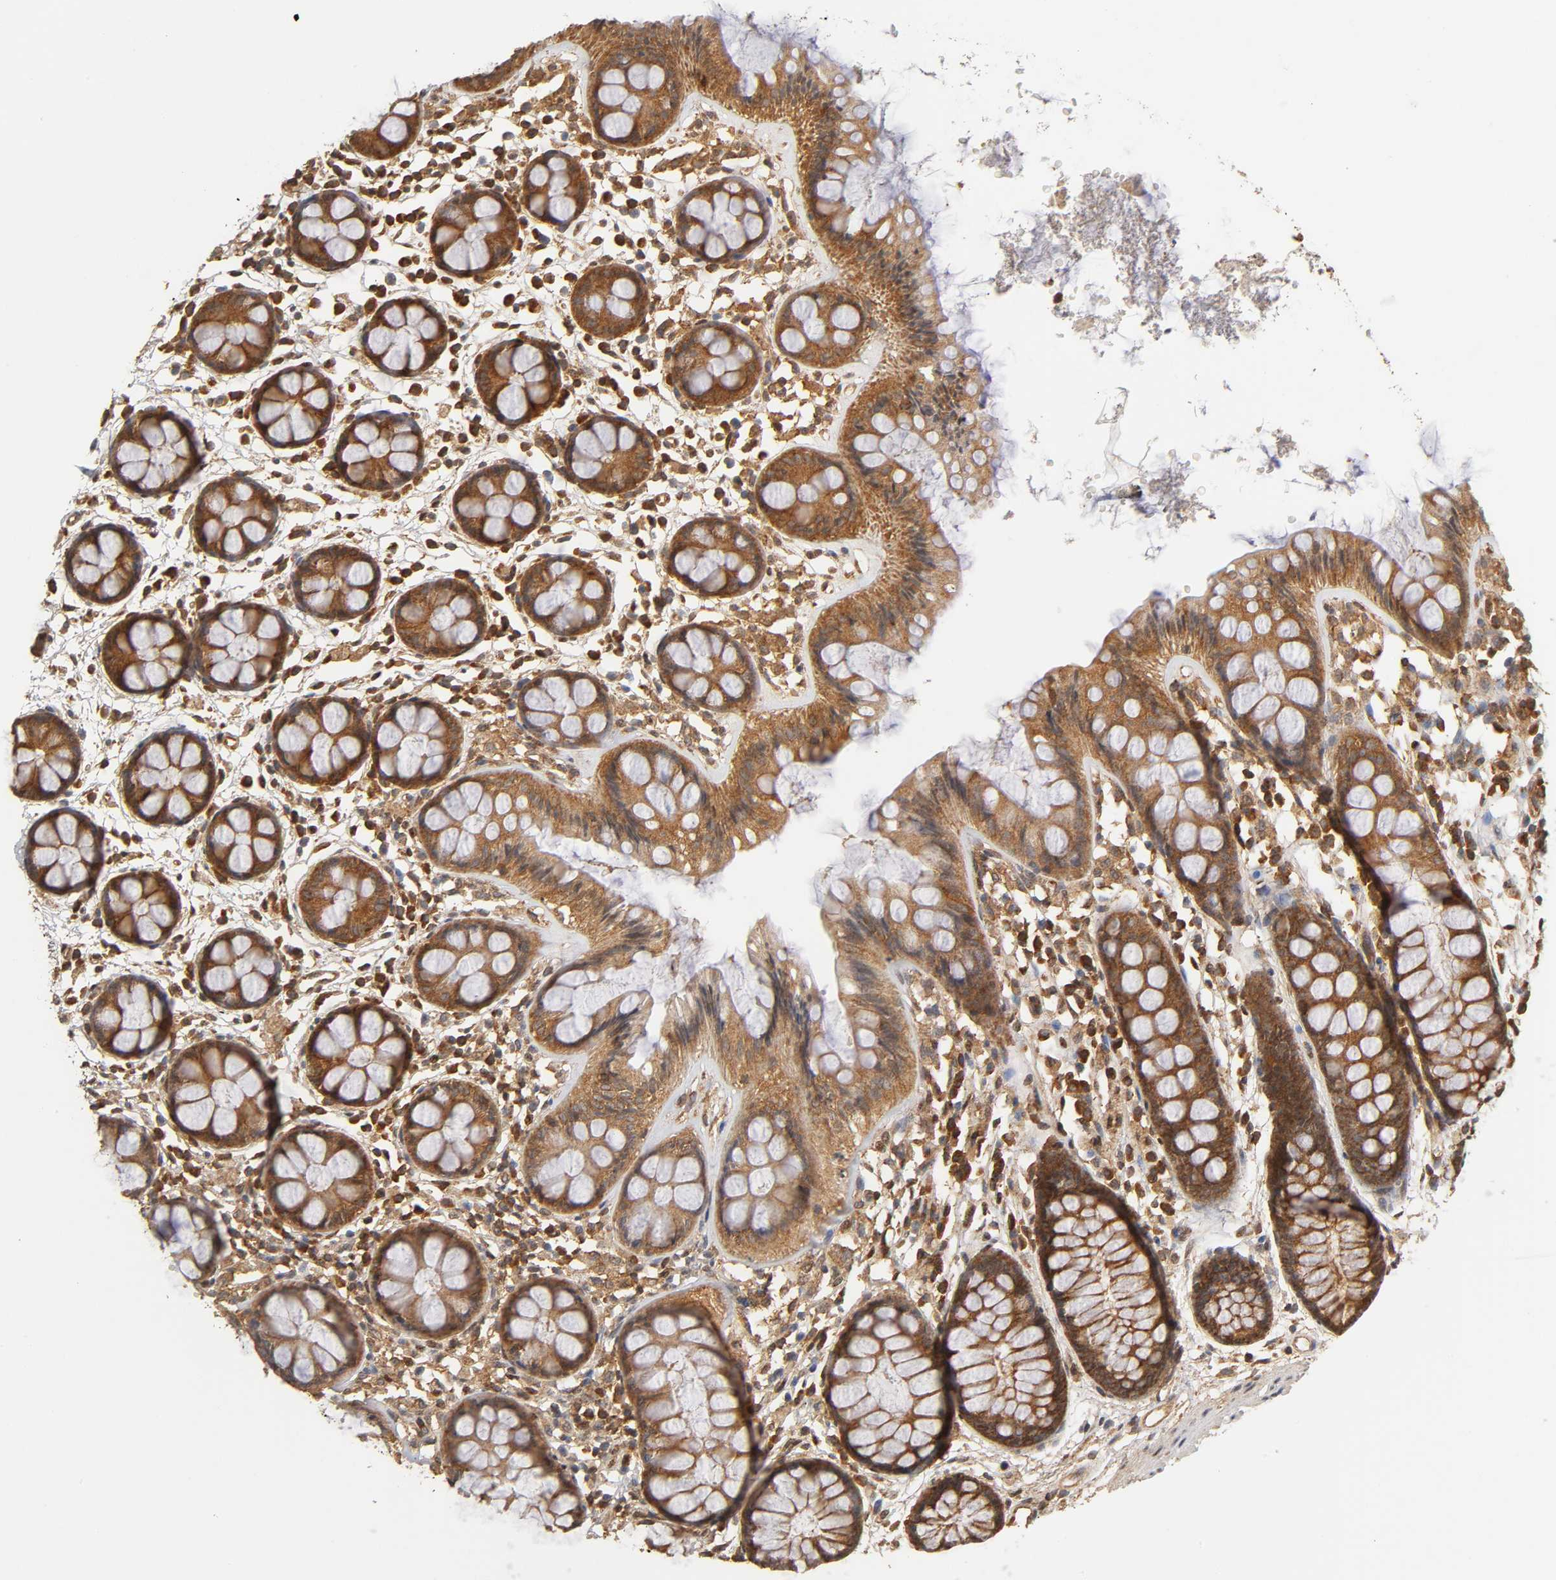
{"staining": {"intensity": "strong", "quantity": ">75%", "location": "cytoplasmic/membranous"}, "tissue": "rectum", "cell_type": "Glandular cells", "image_type": "normal", "snomed": [{"axis": "morphology", "description": "Normal tissue, NOS"}, {"axis": "topography", "description": "Rectum"}], "caption": "Human rectum stained with a brown dye shows strong cytoplasmic/membranous positive staining in about >75% of glandular cells.", "gene": "PAFAH1B1", "patient": {"sex": "female", "age": 66}}